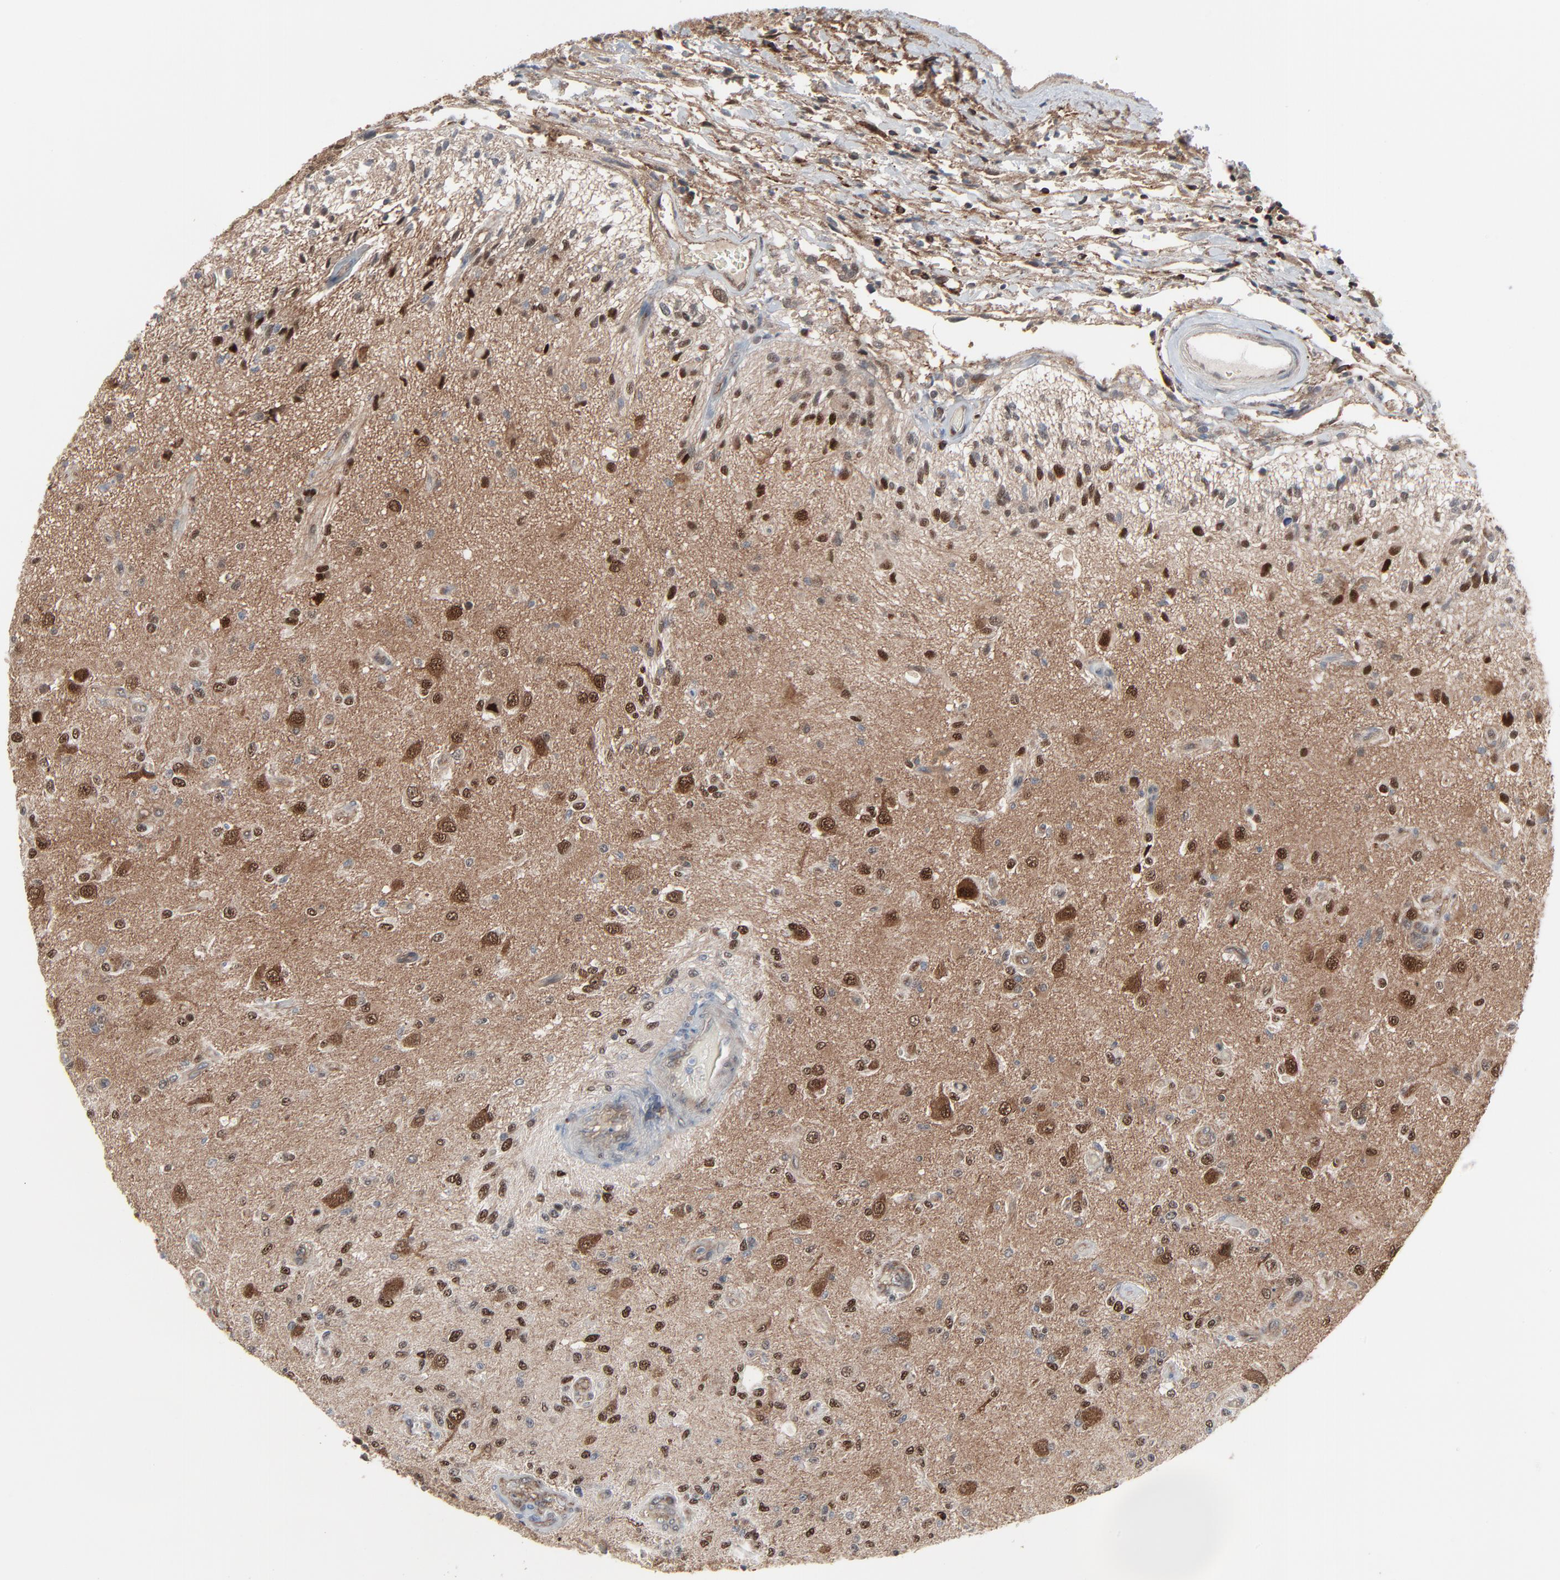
{"staining": {"intensity": "weak", "quantity": "25%-75%", "location": "nuclear"}, "tissue": "glioma", "cell_type": "Tumor cells", "image_type": "cancer", "snomed": [{"axis": "morphology", "description": "Normal tissue, NOS"}, {"axis": "morphology", "description": "Glioma, malignant, High grade"}, {"axis": "topography", "description": "Cerebral cortex"}], "caption": "Tumor cells display low levels of weak nuclear expression in about 25%-75% of cells in human glioma.", "gene": "OPTN", "patient": {"sex": "male", "age": 77}}